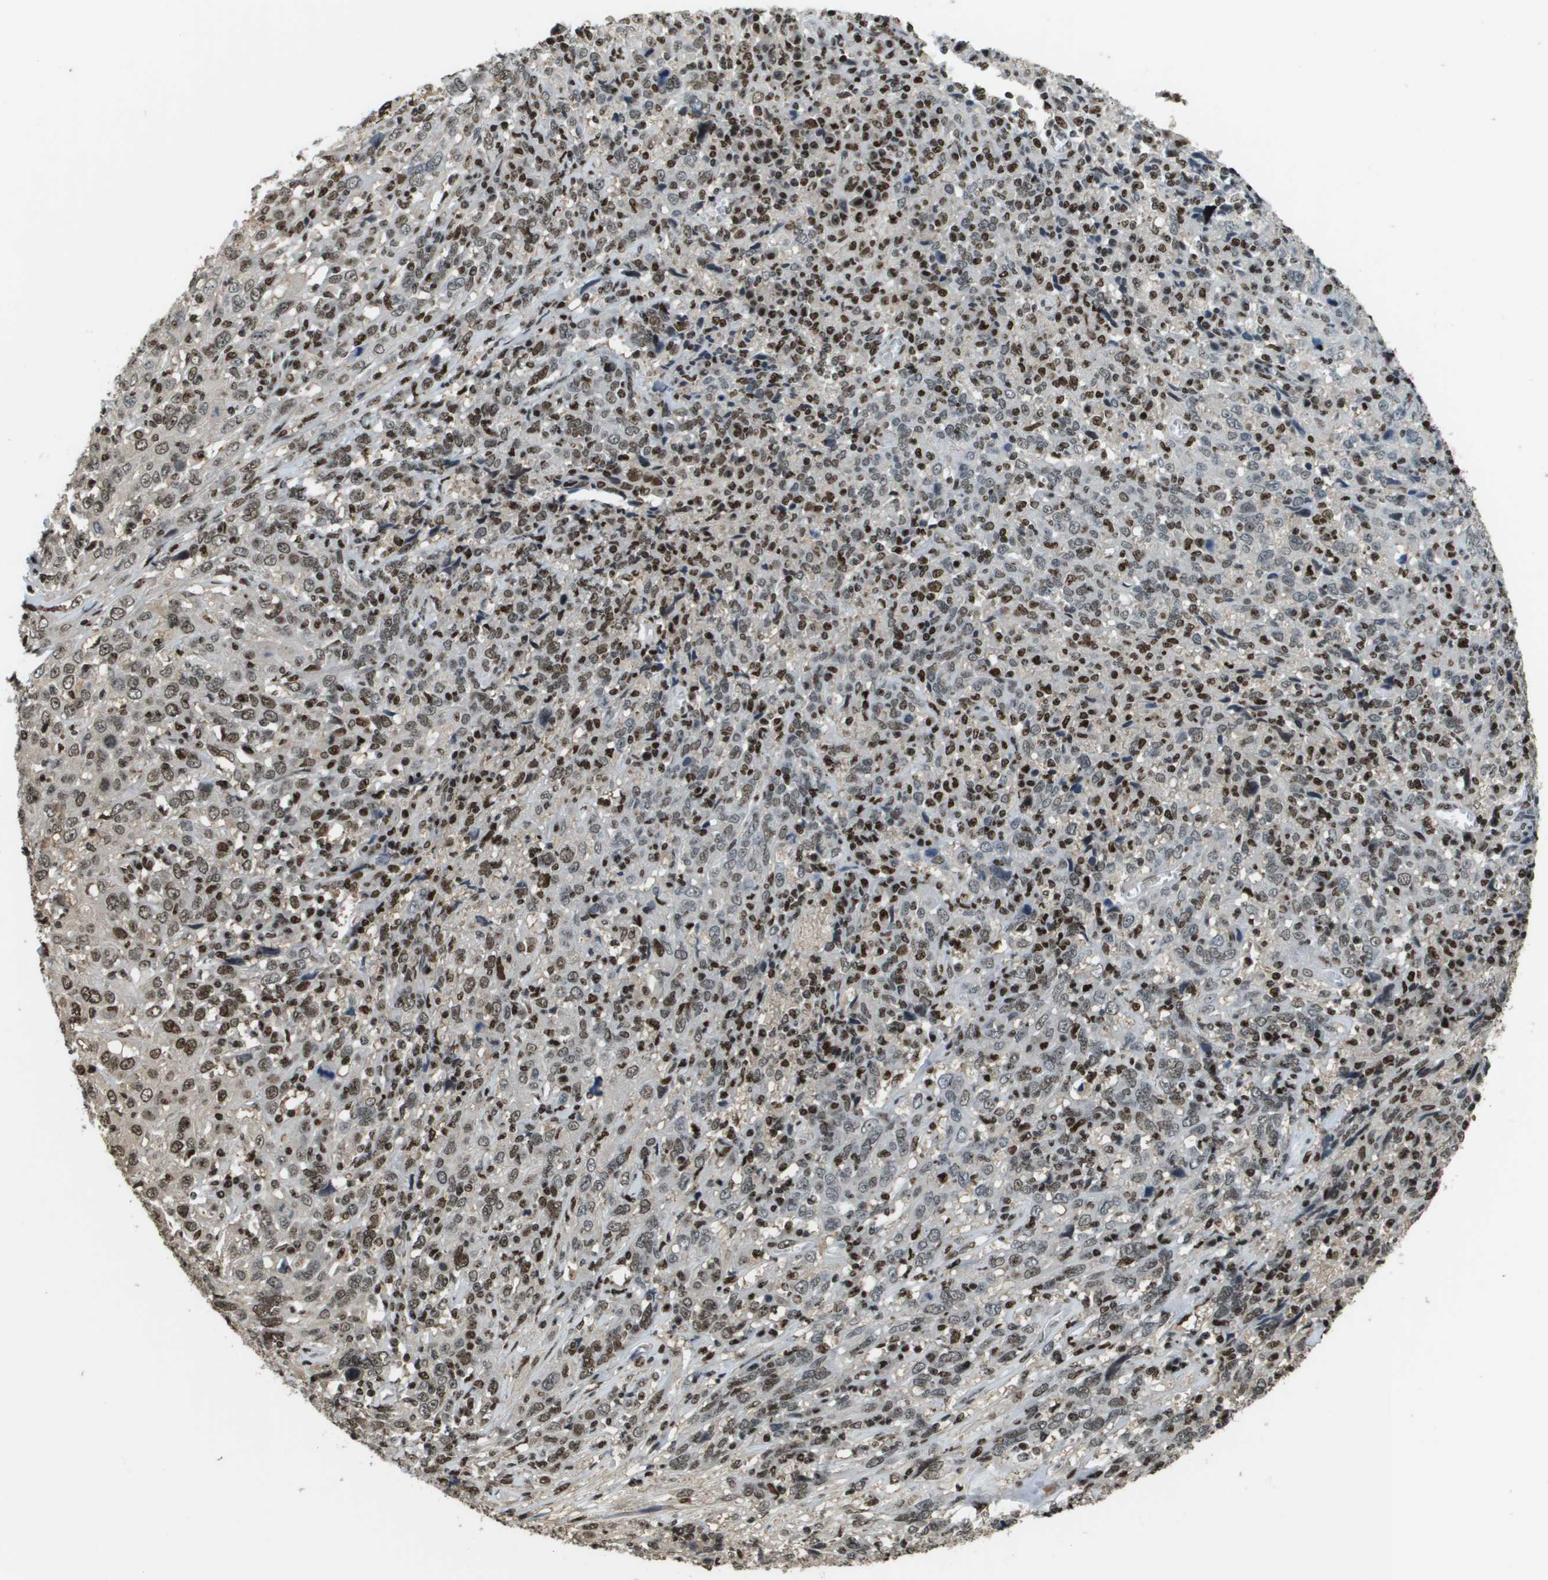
{"staining": {"intensity": "moderate", "quantity": ">75%", "location": "nuclear"}, "tissue": "cervical cancer", "cell_type": "Tumor cells", "image_type": "cancer", "snomed": [{"axis": "morphology", "description": "Squamous cell carcinoma, NOS"}, {"axis": "topography", "description": "Cervix"}], "caption": "Immunohistochemistry (IHC) staining of squamous cell carcinoma (cervical), which displays medium levels of moderate nuclear staining in about >75% of tumor cells indicating moderate nuclear protein positivity. The staining was performed using DAB (3,3'-diaminobenzidine) (brown) for protein detection and nuclei were counterstained in hematoxylin (blue).", "gene": "SP100", "patient": {"sex": "female", "age": 46}}